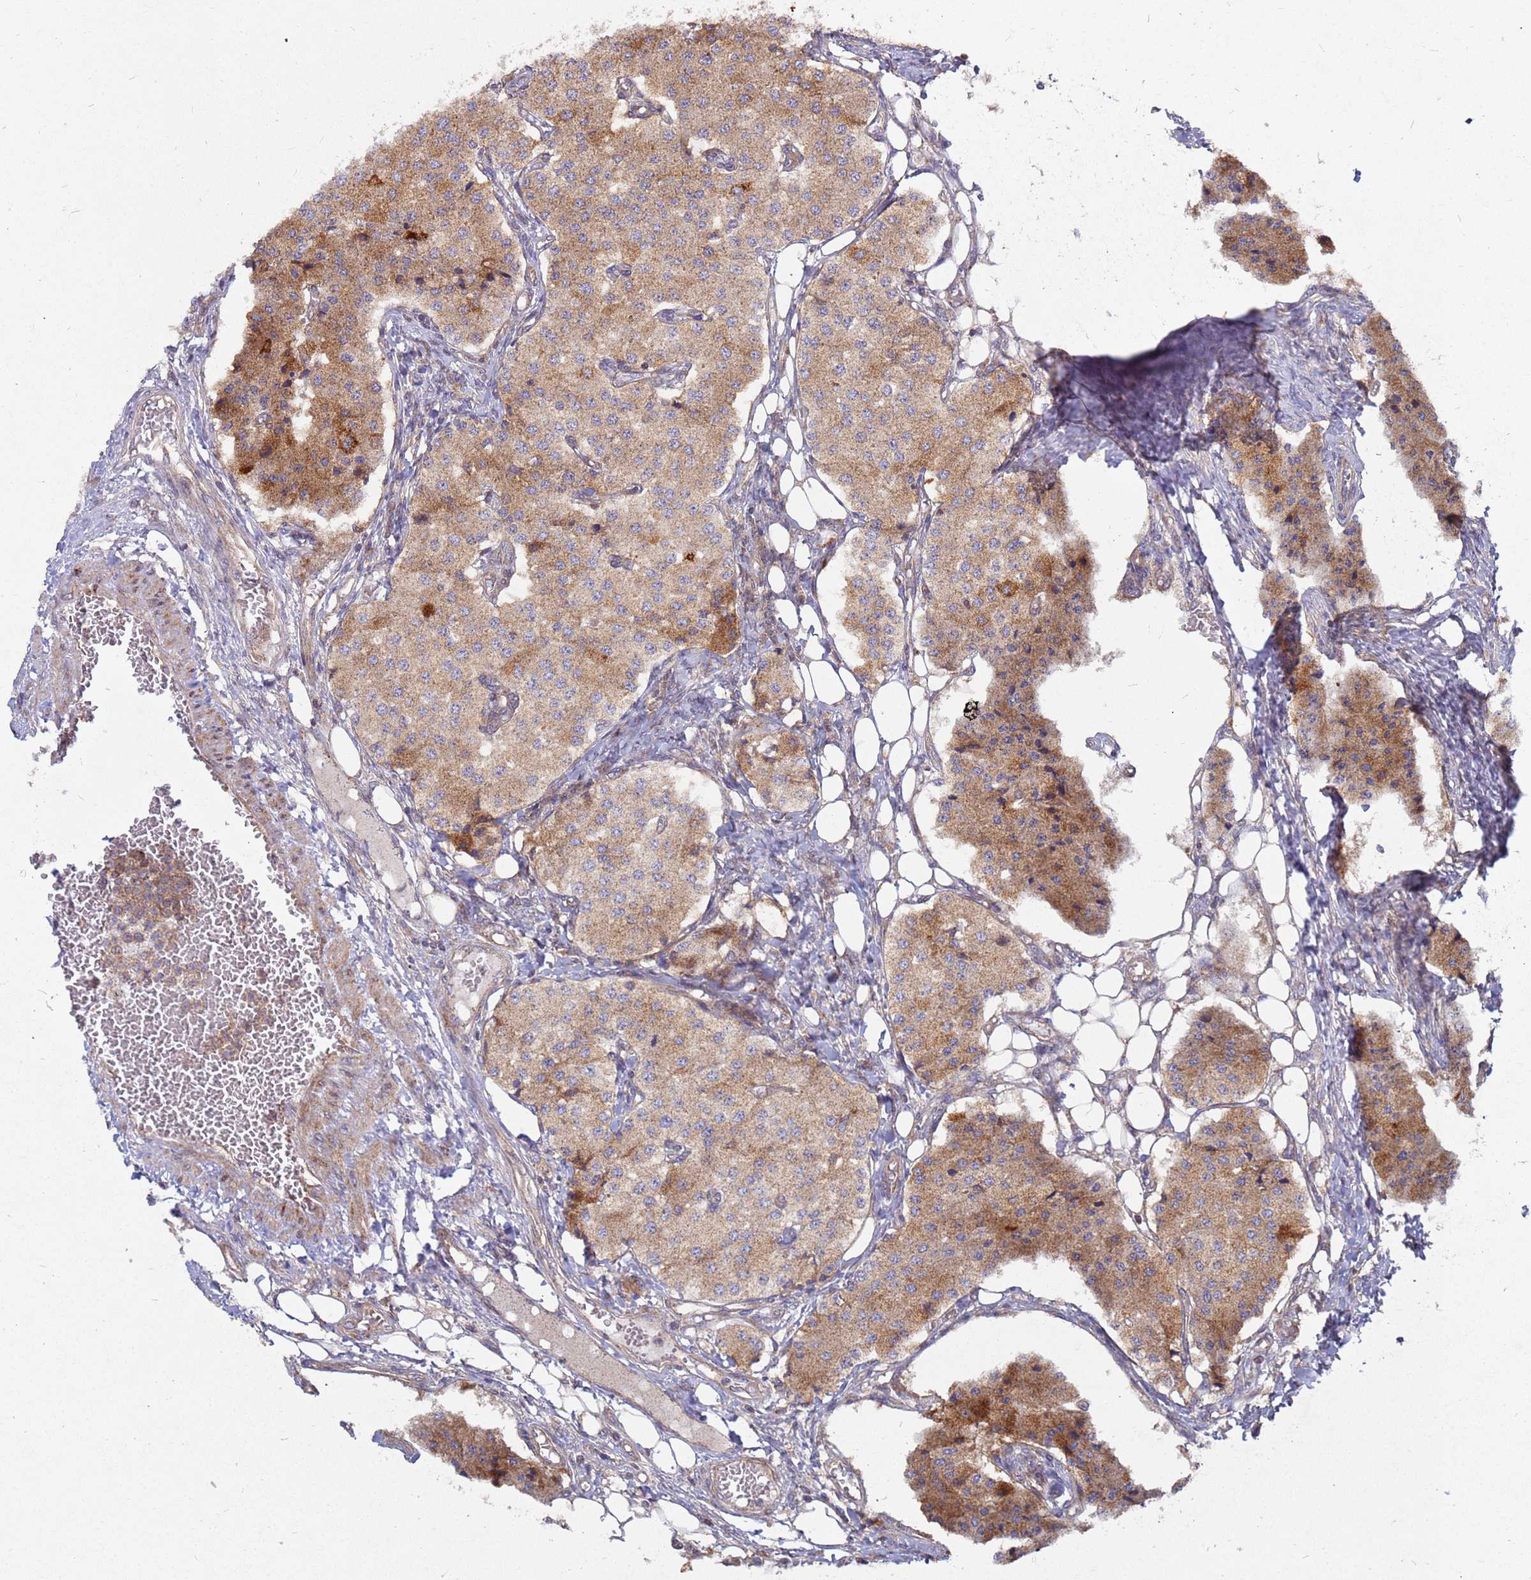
{"staining": {"intensity": "moderate", "quantity": ">75%", "location": "cytoplasmic/membranous"}, "tissue": "carcinoid", "cell_type": "Tumor cells", "image_type": "cancer", "snomed": [{"axis": "morphology", "description": "Carcinoid, malignant, NOS"}, {"axis": "topography", "description": "Colon"}], "caption": "Malignant carcinoid stained for a protein (brown) exhibits moderate cytoplasmic/membranous positive staining in approximately >75% of tumor cells.", "gene": "CDC34", "patient": {"sex": "female", "age": 52}}